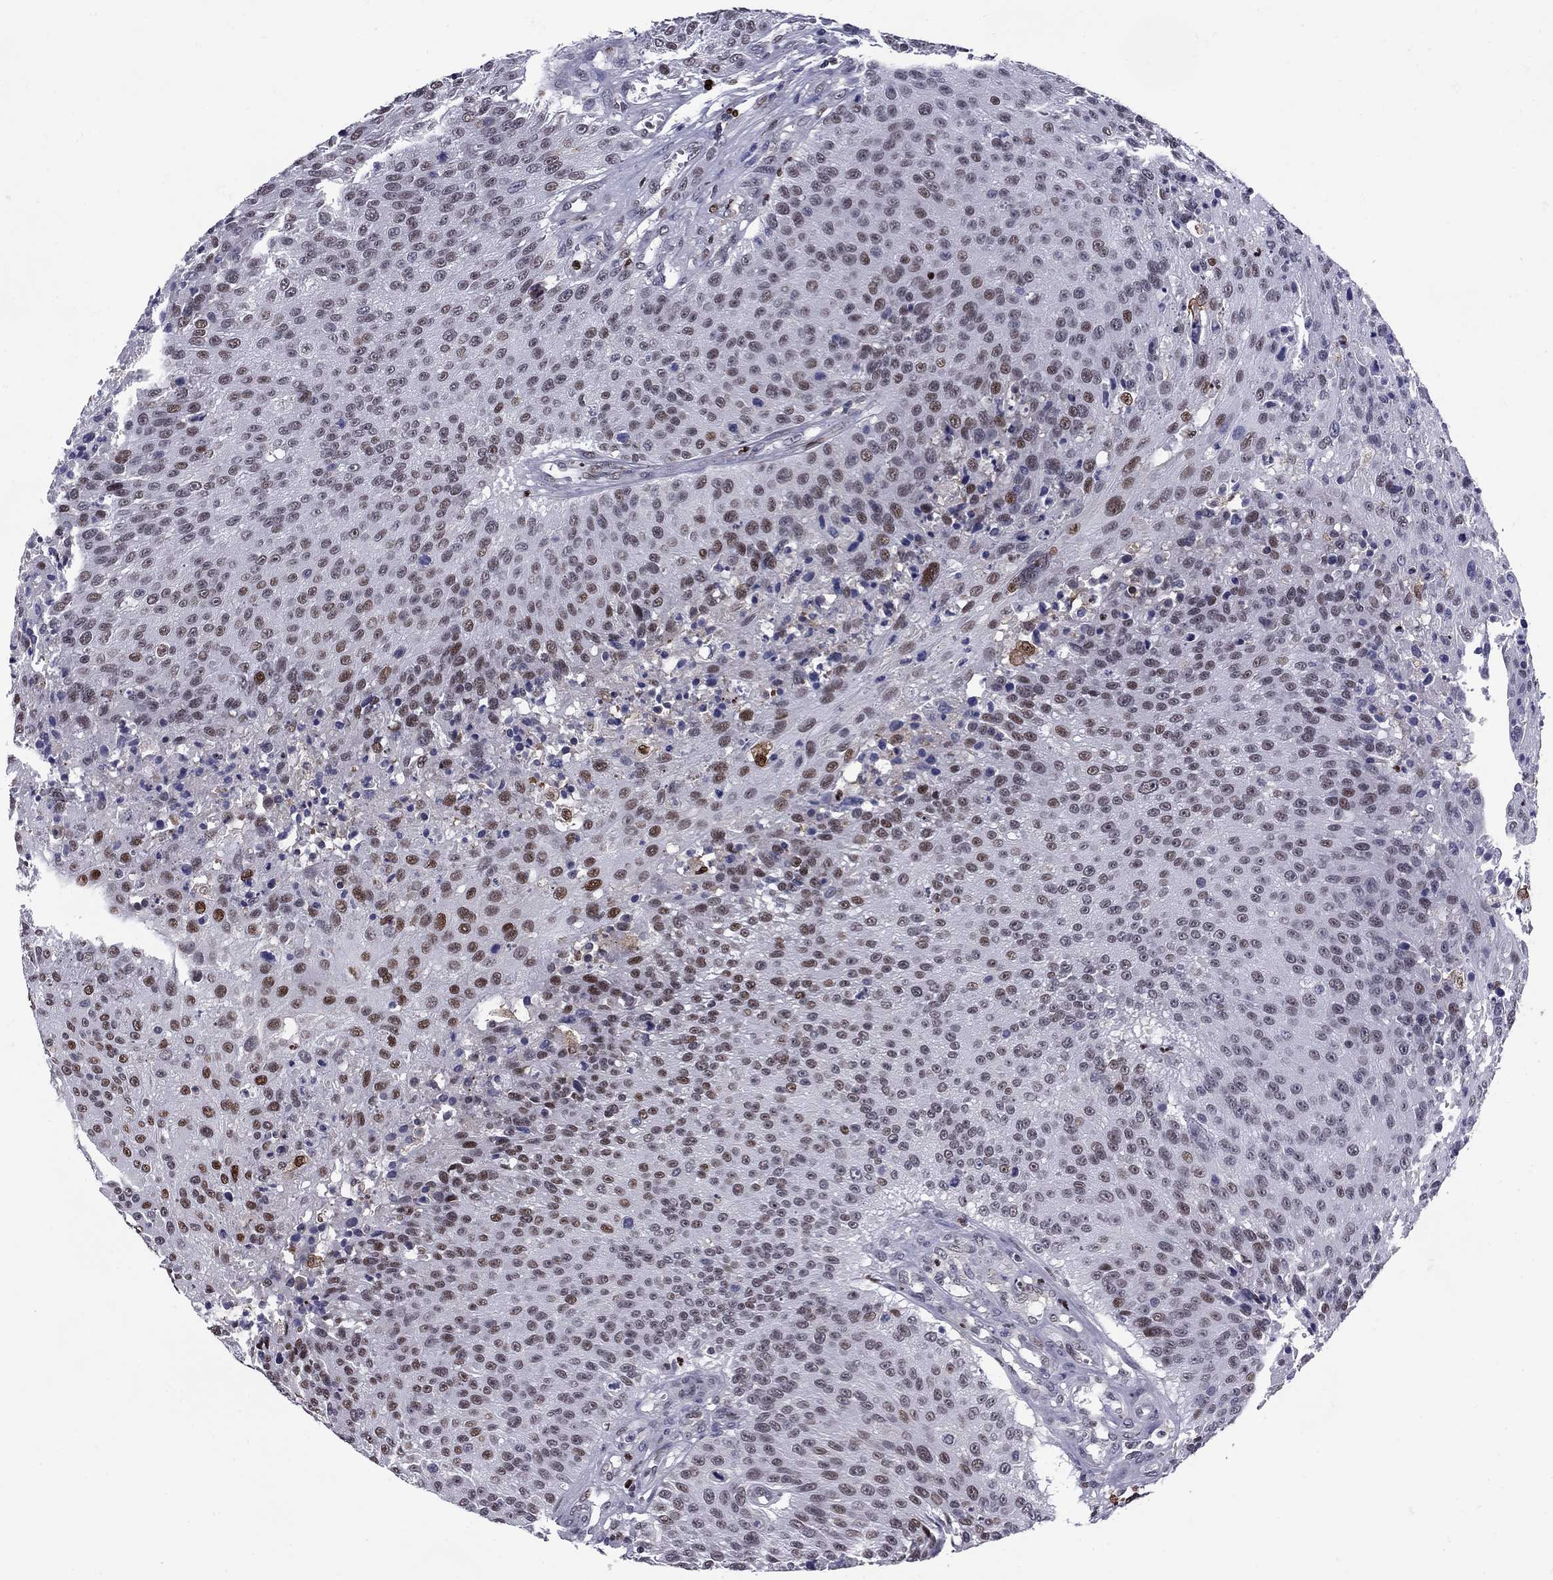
{"staining": {"intensity": "strong", "quantity": "25%-75%", "location": "nuclear"}, "tissue": "urothelial cancer", "cell_type": "Tumor cells", "image_type": "cancer", "snomed": [{"axis": "morphology", "description": "Urothelial carcinoma, NOS"}, {"axis": "topography", "description": "Urinary bladder"}], "caption": "A high-resolution micrograph shows IHC staining of transitional cell carcinoma, which exhibits strong nuclear expression in approximately 25%-75% of tumor cells. The protein is stained brown, and the nuclei are stained in blue (DAB IHC with brightfield microscopy, high magnification).", "gene": "PCGF3", "patient": {"sex": "male", "age": 55}}